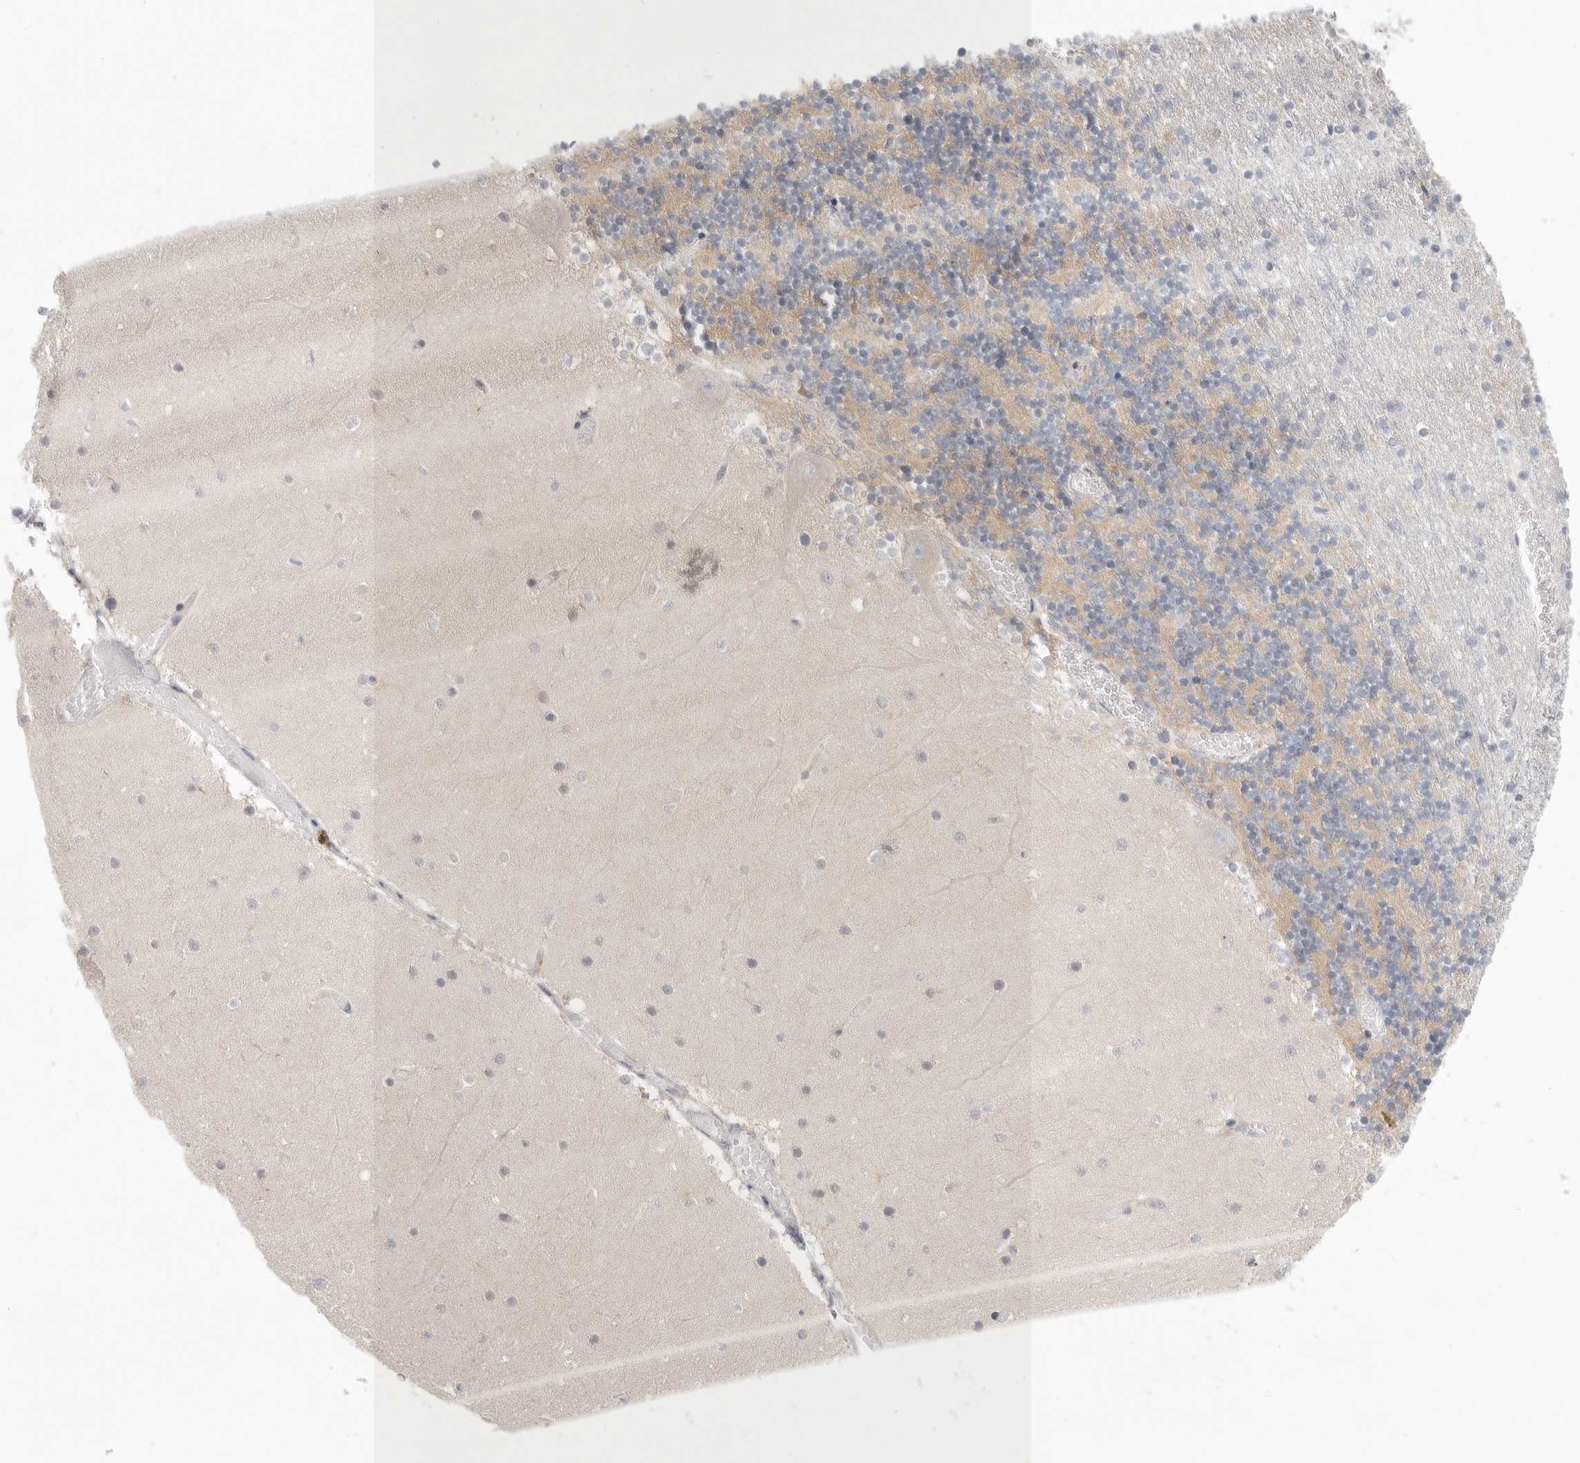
{"staining": {"intensity": "negative", "quantity": "none", "location": "none"}, "tissue": "cerebellum", "cell_type": "Cells in granular layer", "image_type": "normal", "snomed": [{"axis": "morphology", "description": "Normal tissue, NOS"}, {"axis": "topography", "description": "Cerebellum"}], "caption": "A micrograph of human cerebellum is negative for staining in cells in granular layer. (IHC, brightfield microscopy, high magnification).", "gene": "STAB2", "patient": {"sex": "female", "age": 28}}